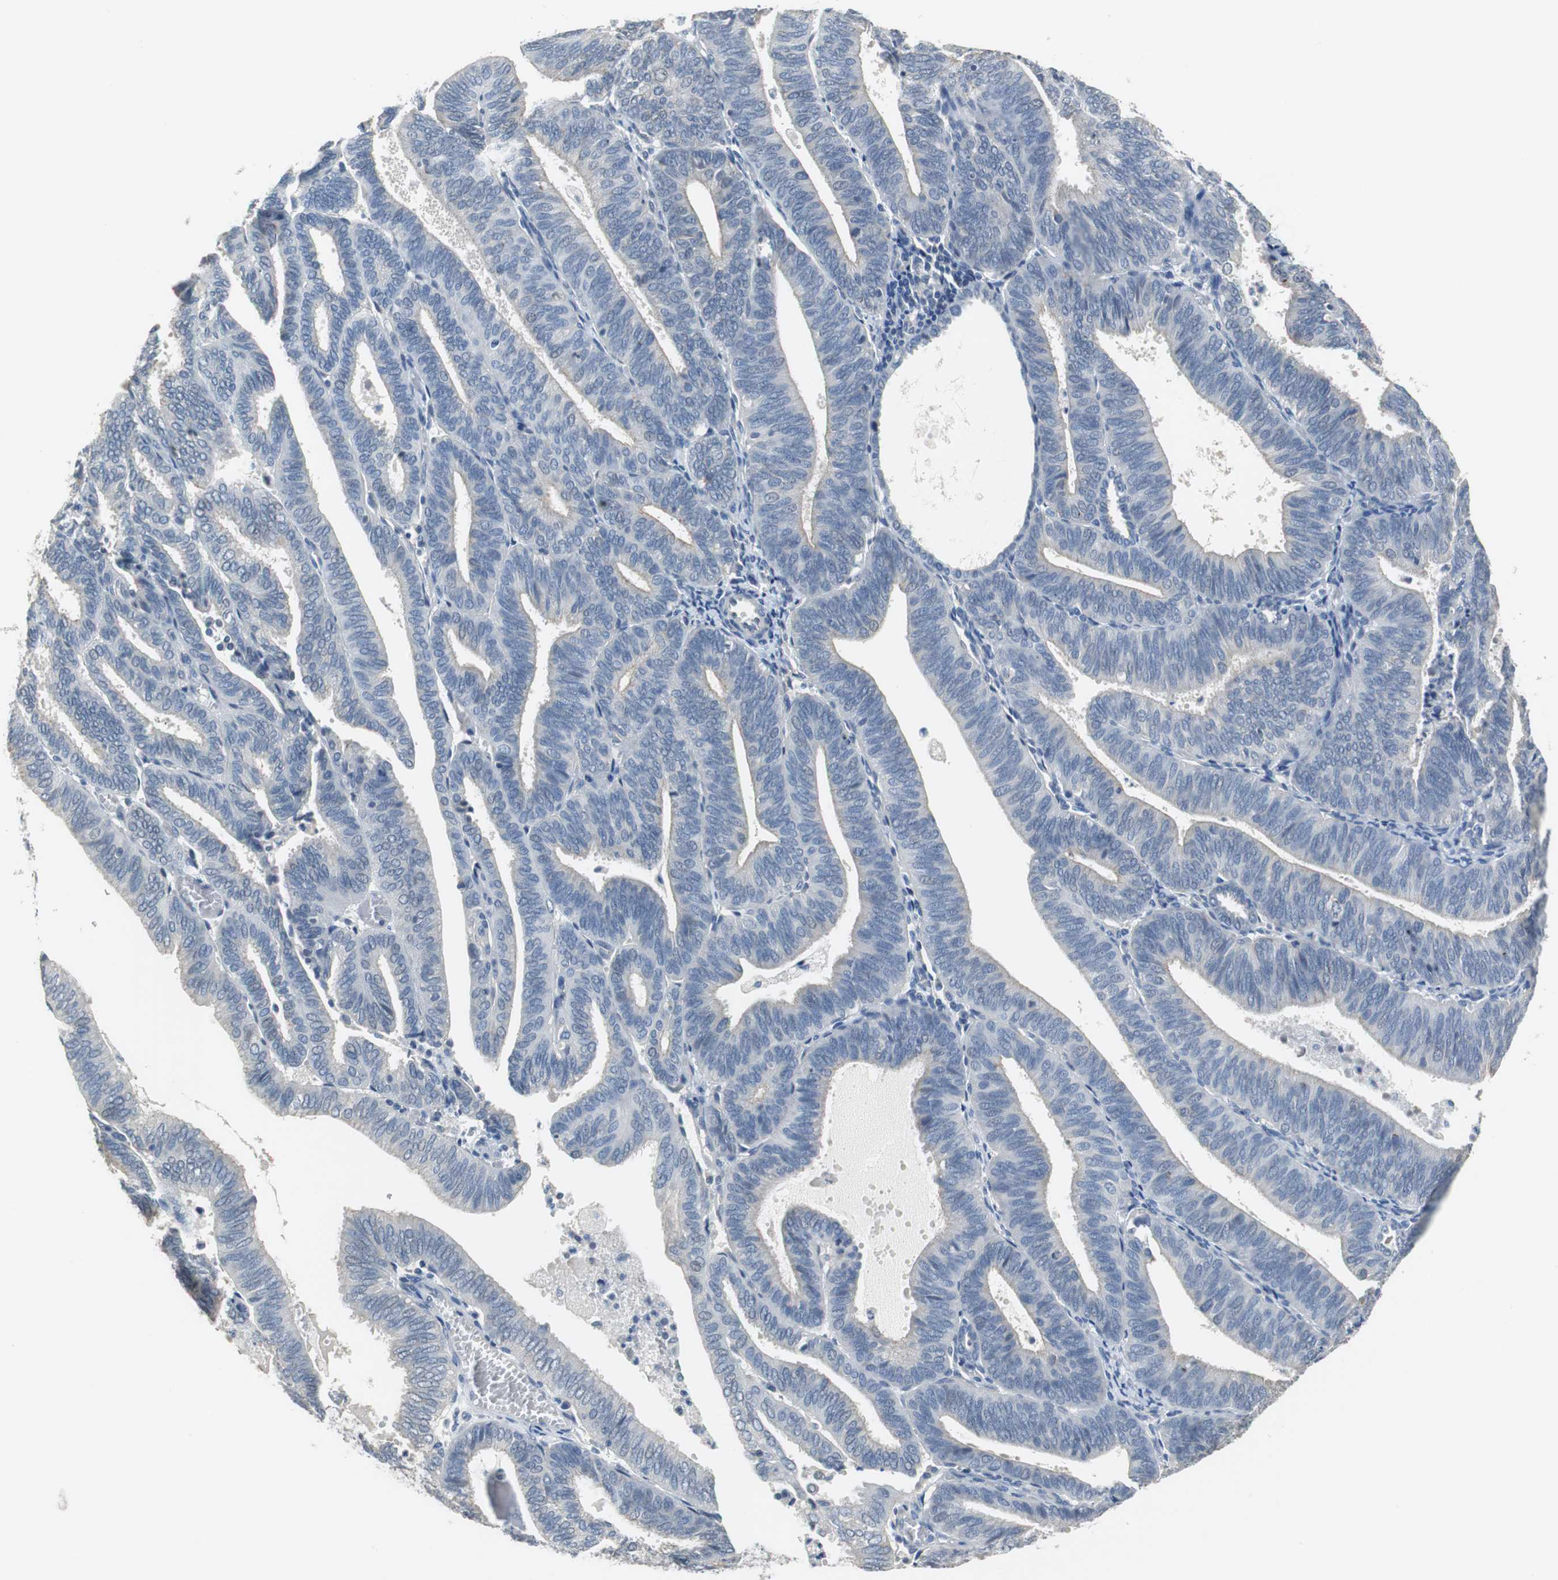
{"staining": {"intensity": "negative", "quantity": "none", "location": "none"}, "tissue": "endometrial cancer", "cell_type": "Tumor cells", "image_type": "cancer", "snomed": [{"axis": "morphology", "description": "Adenocarcinoma, NOS"}, {"axis": "topography", "description": "Uterus"}], "caption": "The micrograph demonstrates no staining of tumor cells in endometrial adenocarcinoma.", "gene": "MUC7", "patient": {"sex": "female", "age": 60}}